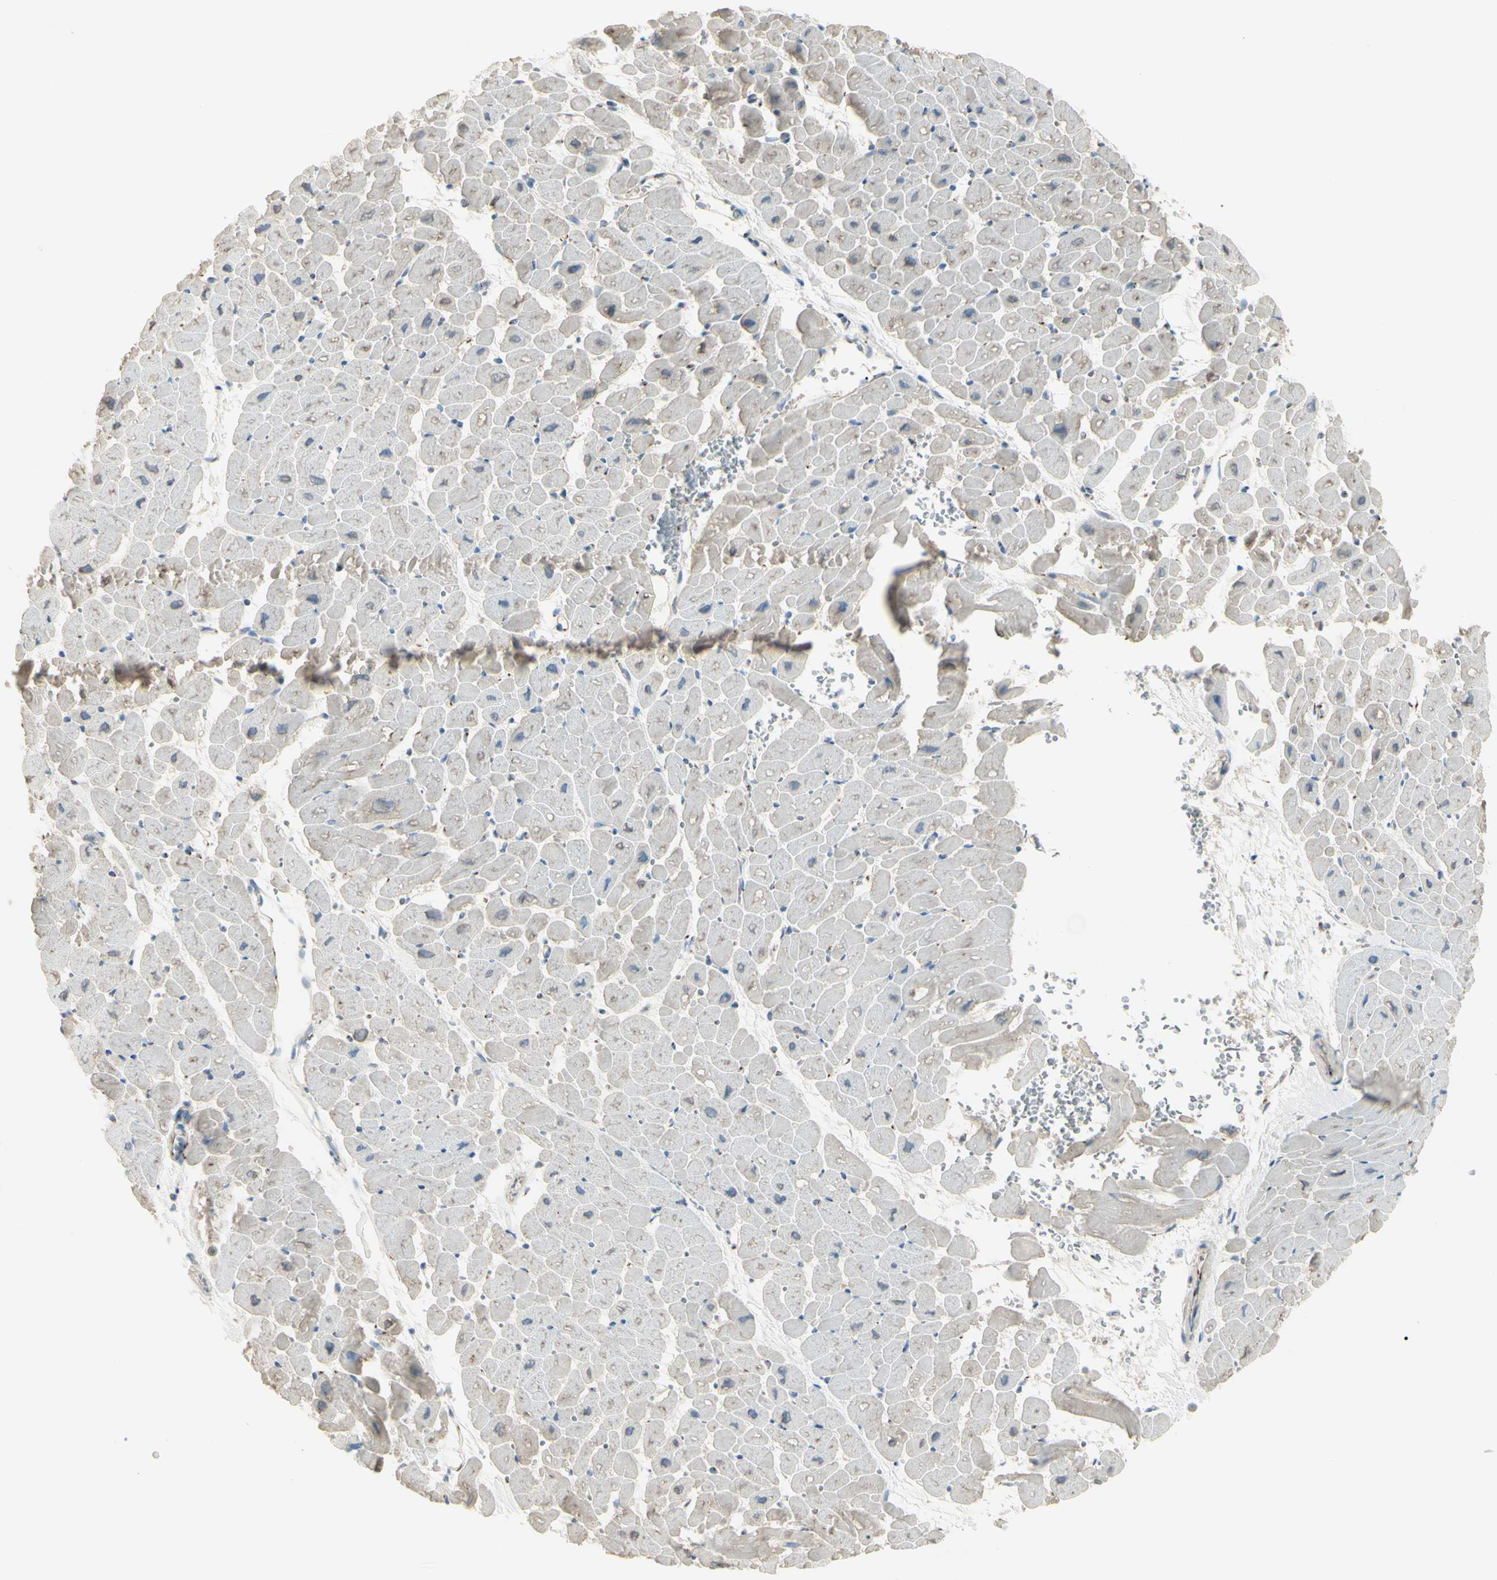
{"staining": {"intensity": "negative", "quantity": "none", "location": "none"}, "tissue": "heart muscle", "cell_type": "Cardiomyocytes", "image_type": "normal", "snomed": [{"axis": "morphology", "description": "Normal tissue, NOS"}, {"axis": "topography", "description": "Heart"}], "caption": "An image of heart muscle stained for a protein demonstrates no brown staining in cardiomyocytes. Brightfield microscopy of IHC stained with DAB (brown) and hematoxylin (blue), captured at high magnification.", "gene": "B4GALT1", "patient": {"sex": "male", "age": 45}}